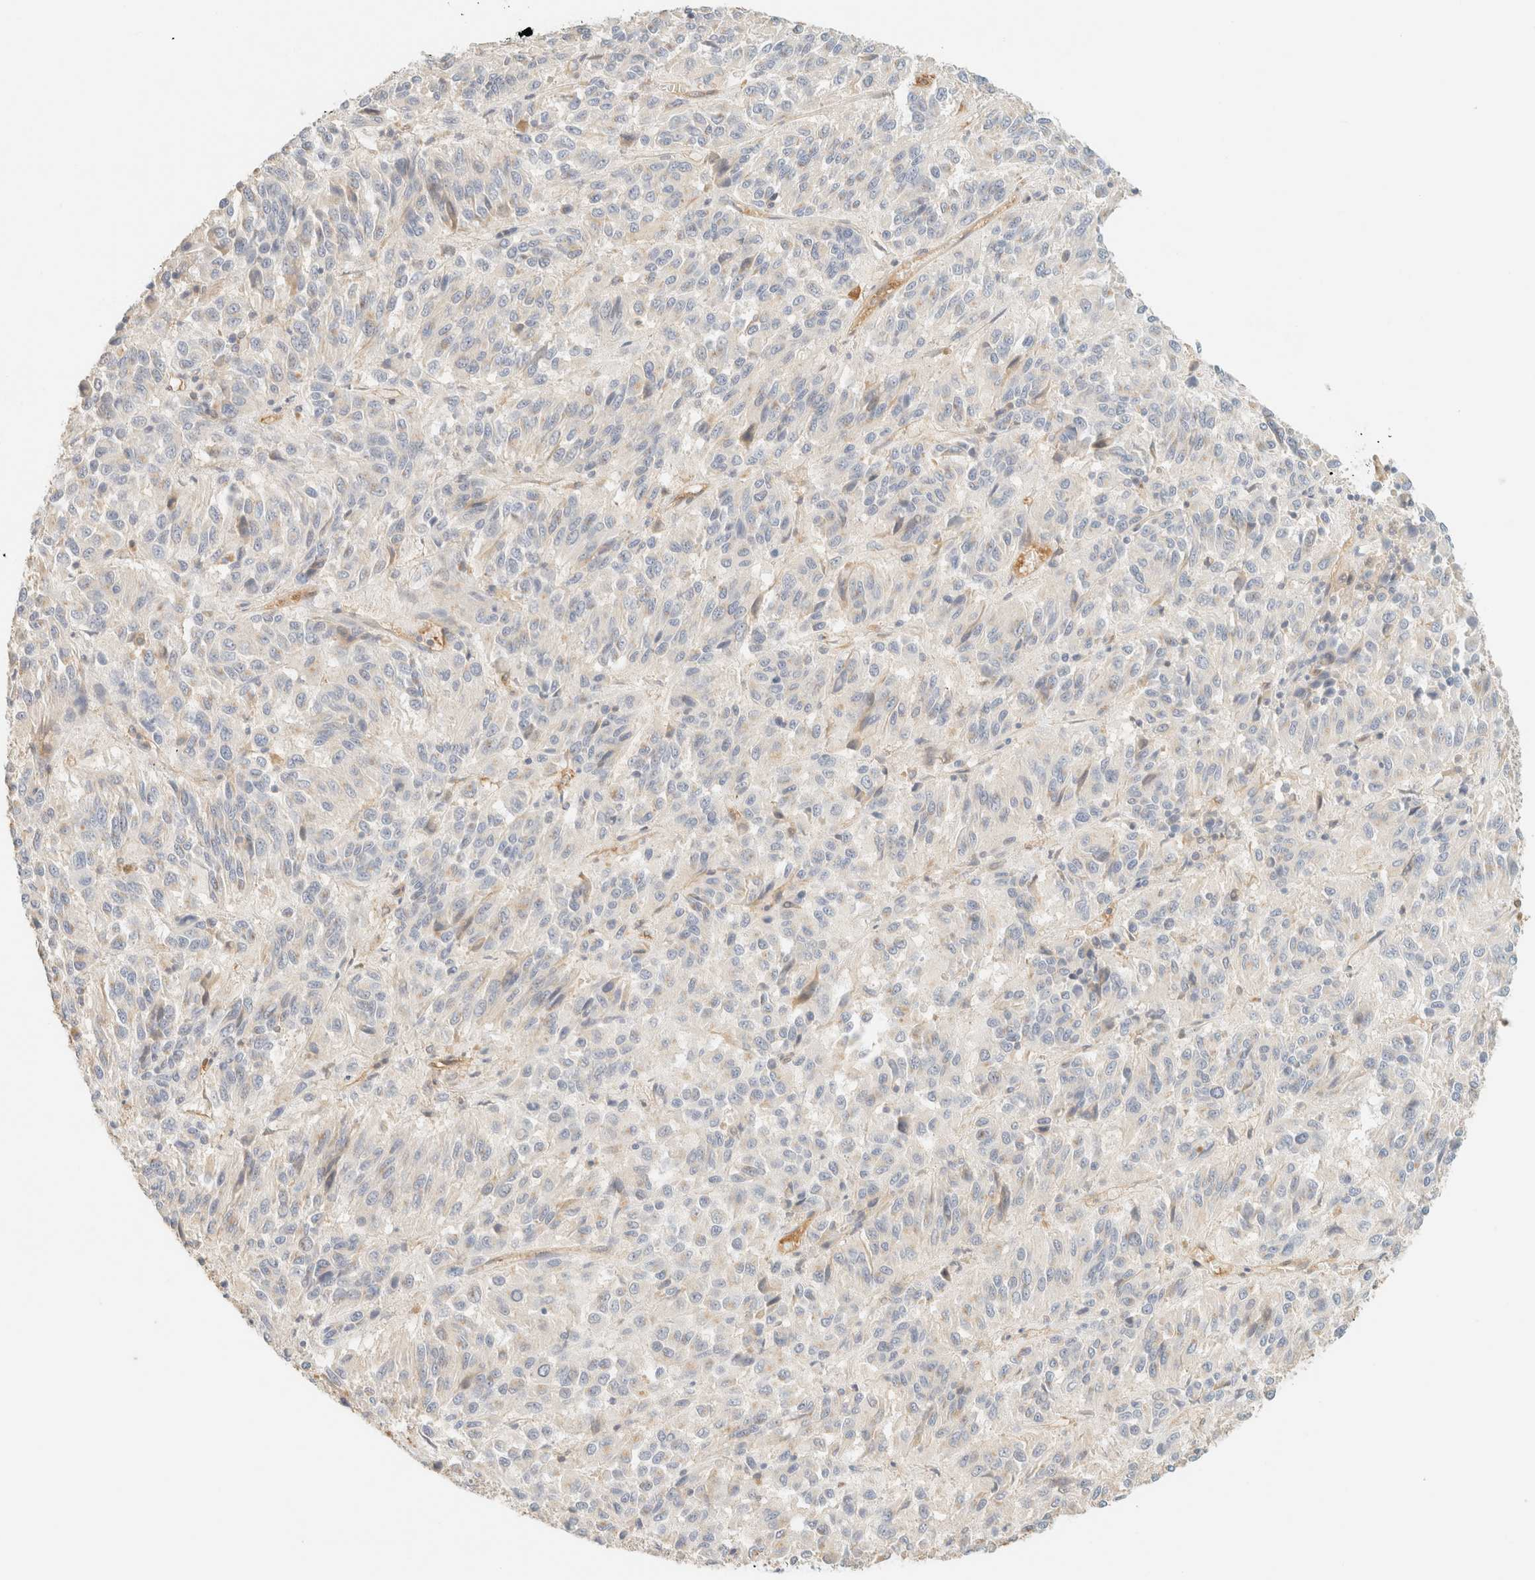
{"staining": {"intensity": "negative", "quantity": "none", "location": "none"}, "tissue": "melanoma", "cell_type": "Tumor cells", "image_type": "cancer", "snomed": [{"axis": "morphology", "description": "Malignant melanoma, Metastatic site"}, {"axis": "topography", "description": "Lung"}], "caption": "Melanoma was stained to show a protein in brown. There is no significant expression in tumor cells. The staining was performed using DAB (3,3'-diaminobenzidine) to visualize the protein expression in brown, while the nuclei were stained in blue with hematoxylin (Magnification: 20x).", "gene": "FHOD1", "patient": {"sex": "male", "age": 64}}